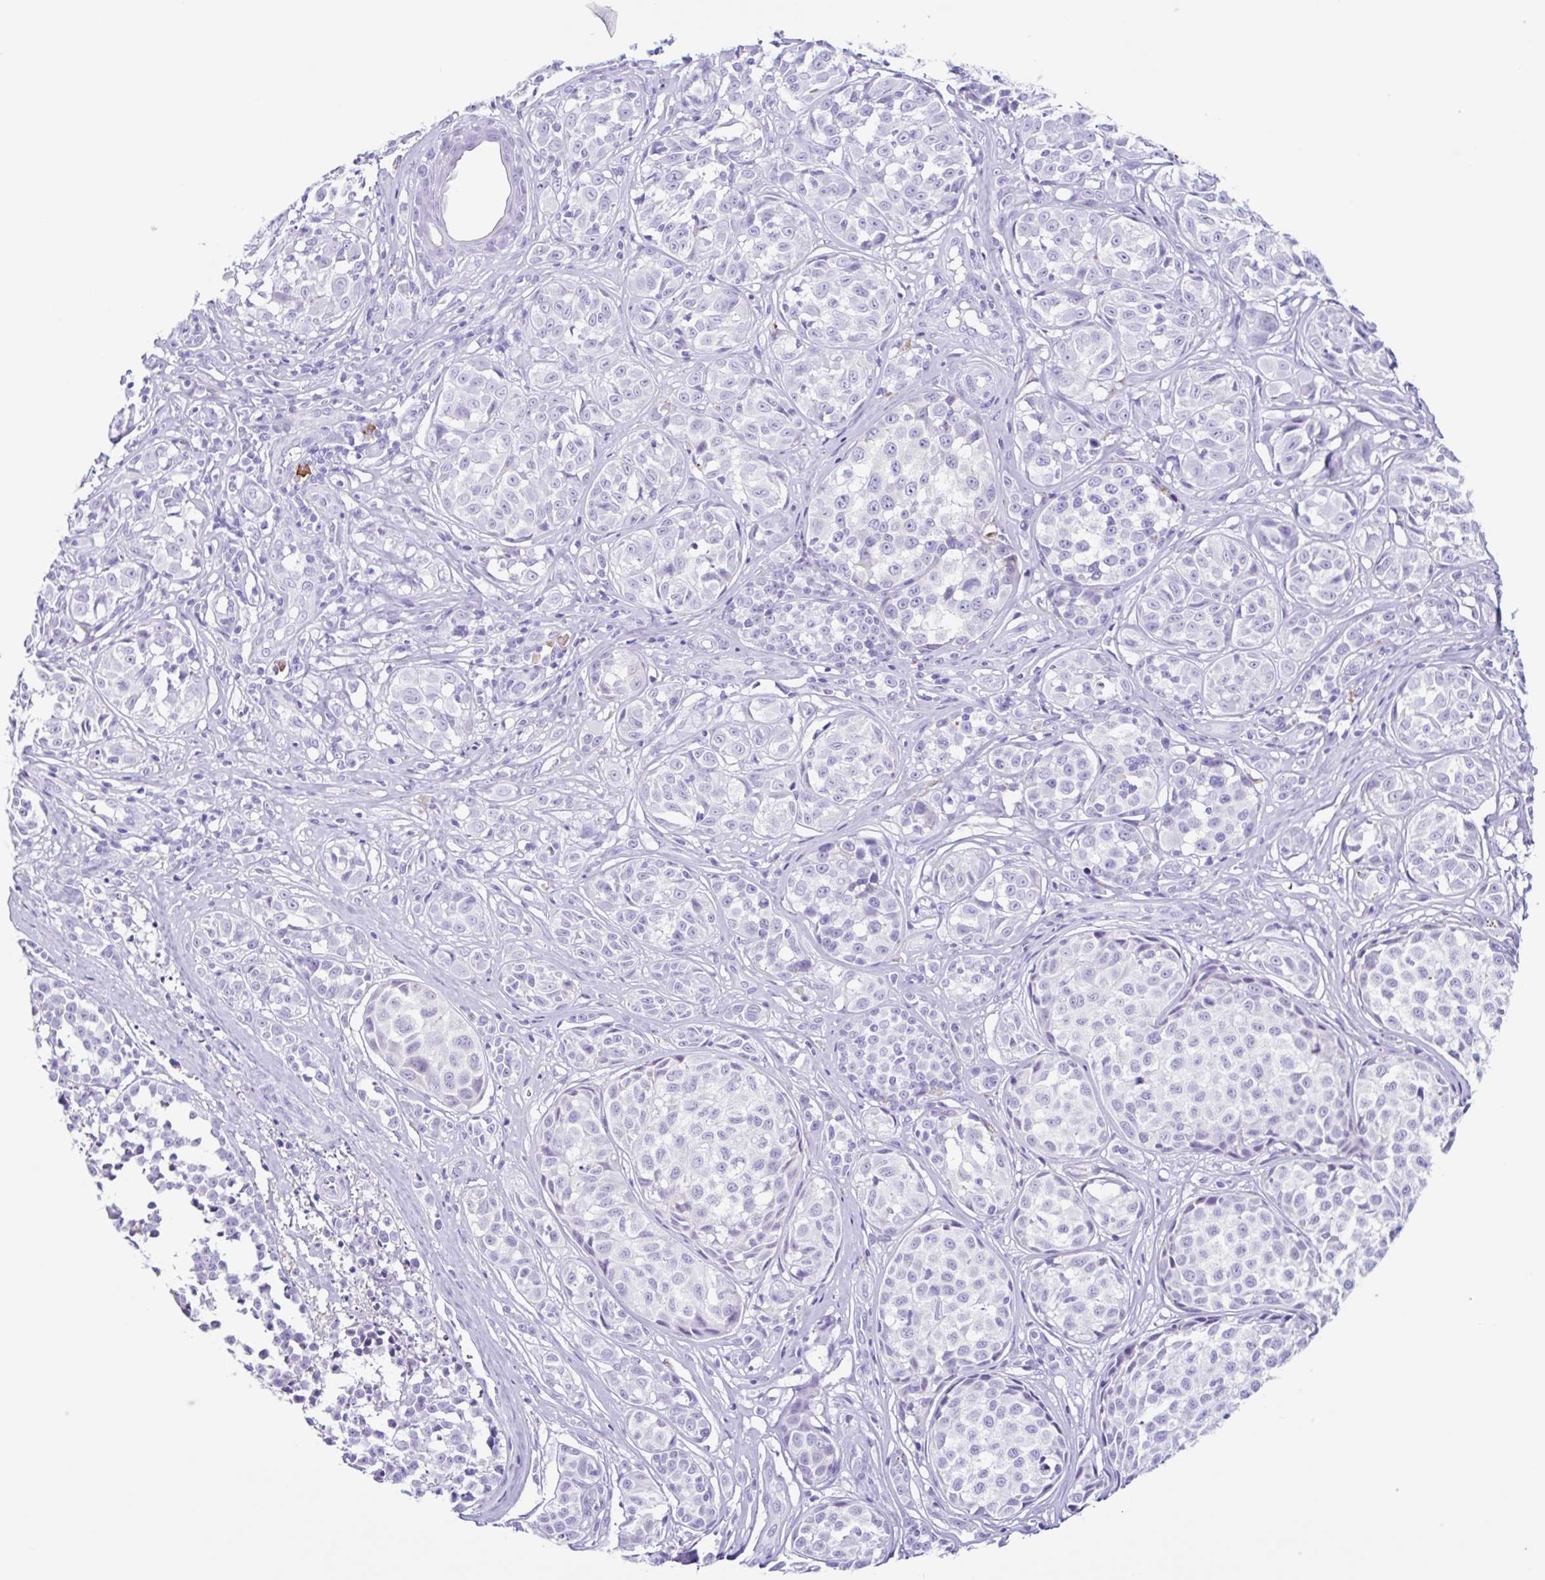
{"staining": {"intensity": "negative", "quantity": "none", "location": "none"}, "tissue": "melanoma", "cell_type": "Tumor cells", "image_type": "cancer", "snomed": [{"axis": "morphology", "description": "Malignant melanoma, NOS"}, {"axis": "topography", "description": "Skin"}], "caption": "This micrograph is of melanoma stained with immunohistochemistry (IHC) to label a protein in brown with the nuclei are counter-stained blue. There is no positivity in tumor cells. Brightfield microscopy of immunohistochemistry stained with DAB (brown) and hematoxylin (blue), captured at high magnification.", "gene": "PIGF", "patient": {"sex": "female", "age": 35}}